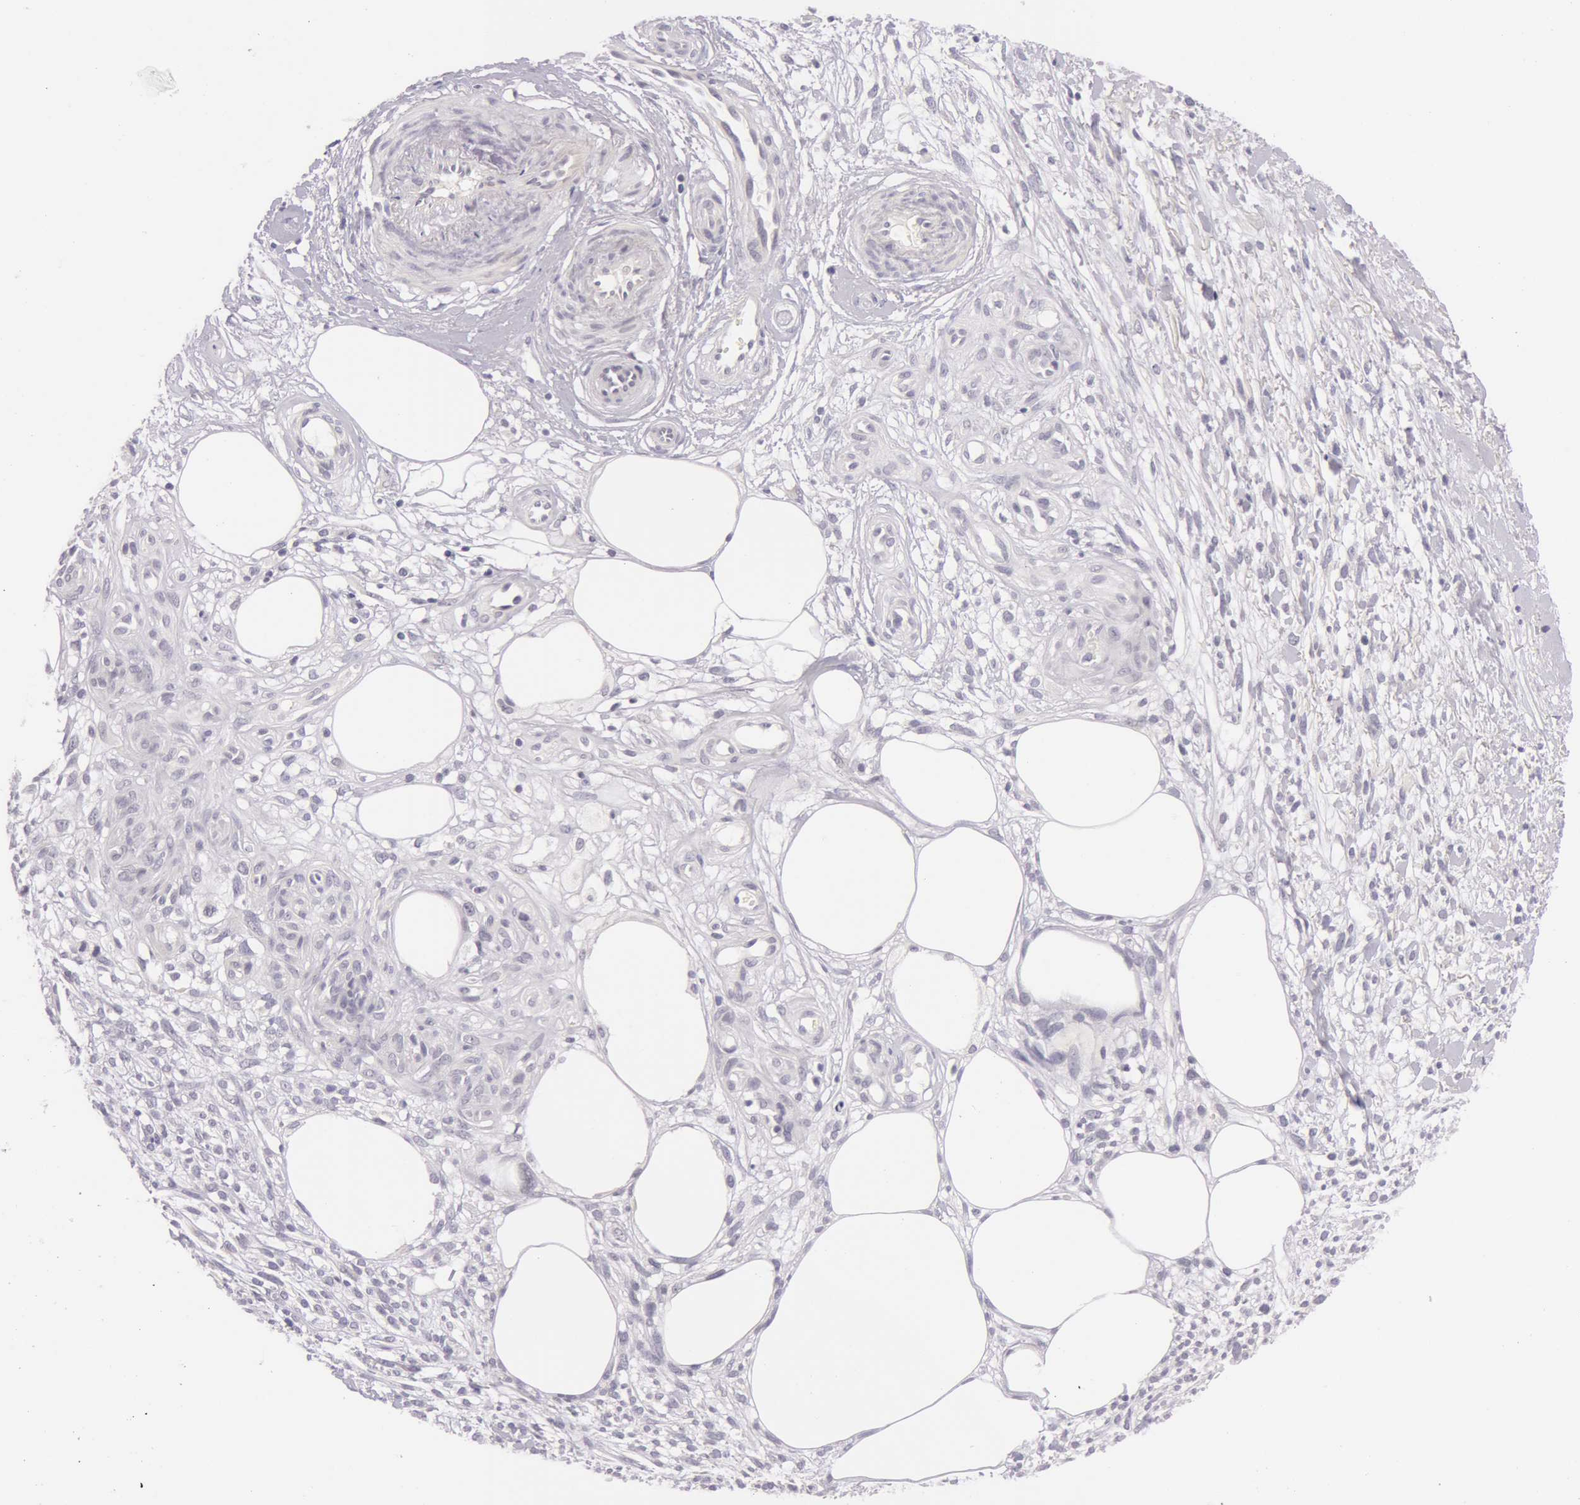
{"staining": {"intensity": "negative", "quantity": "none", "location": "none"}, "tissue": "melanoma", "cell_type": "Tumor cells", "image_type": "cancer", "snomed": [{"axis": "morphology", "description": "Malignant melanoma, NOS"}, {"axis": "topography", "description": "Skin"}], "caption": "High magnification brightfield microscopy of melanoma stained with DAB (3,3'-diaminobenzidine) (brown) and counterstained with hematoxylin (blue): tumor cells show no significant positivity.", "gene": "RBMY1F", "patient": {"sex": "female", "age": 85}}